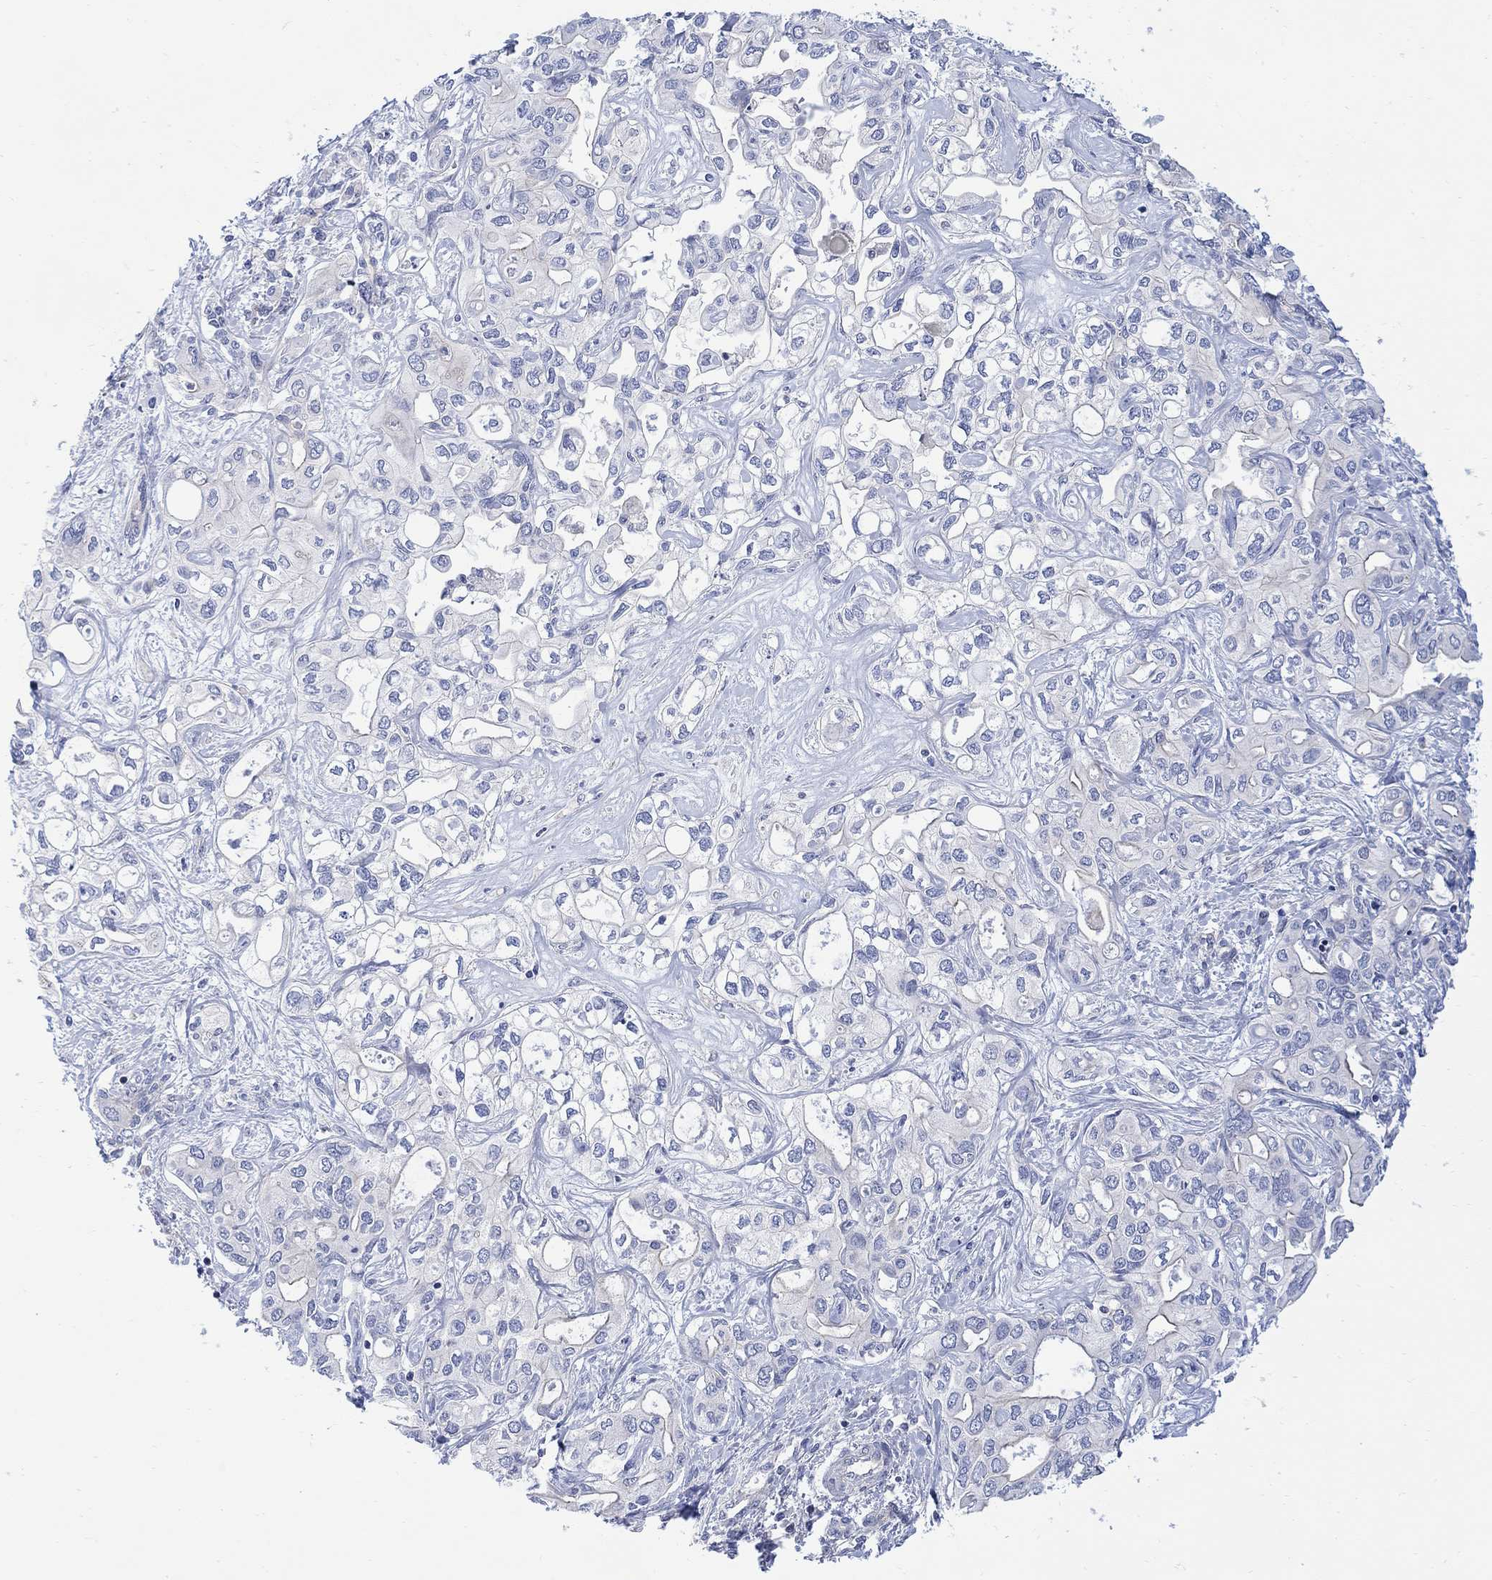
{"staining": {"intensity": "negative", "quantity": "none", "location": "none"}, "tissue": "liver cancer", "cell_type": "Tumor cells", "image_type": "cancer", "snomed": [{"axis": "morphology", "description": "Cholangiocarcinoma"}, {"axis": "topography", "description": "Liver"}], "caption": "Tumor cells are negative for protein expression in human liver cancer.", "gene": "GBP5", "patient": {"sex": "female", "age": 64}}